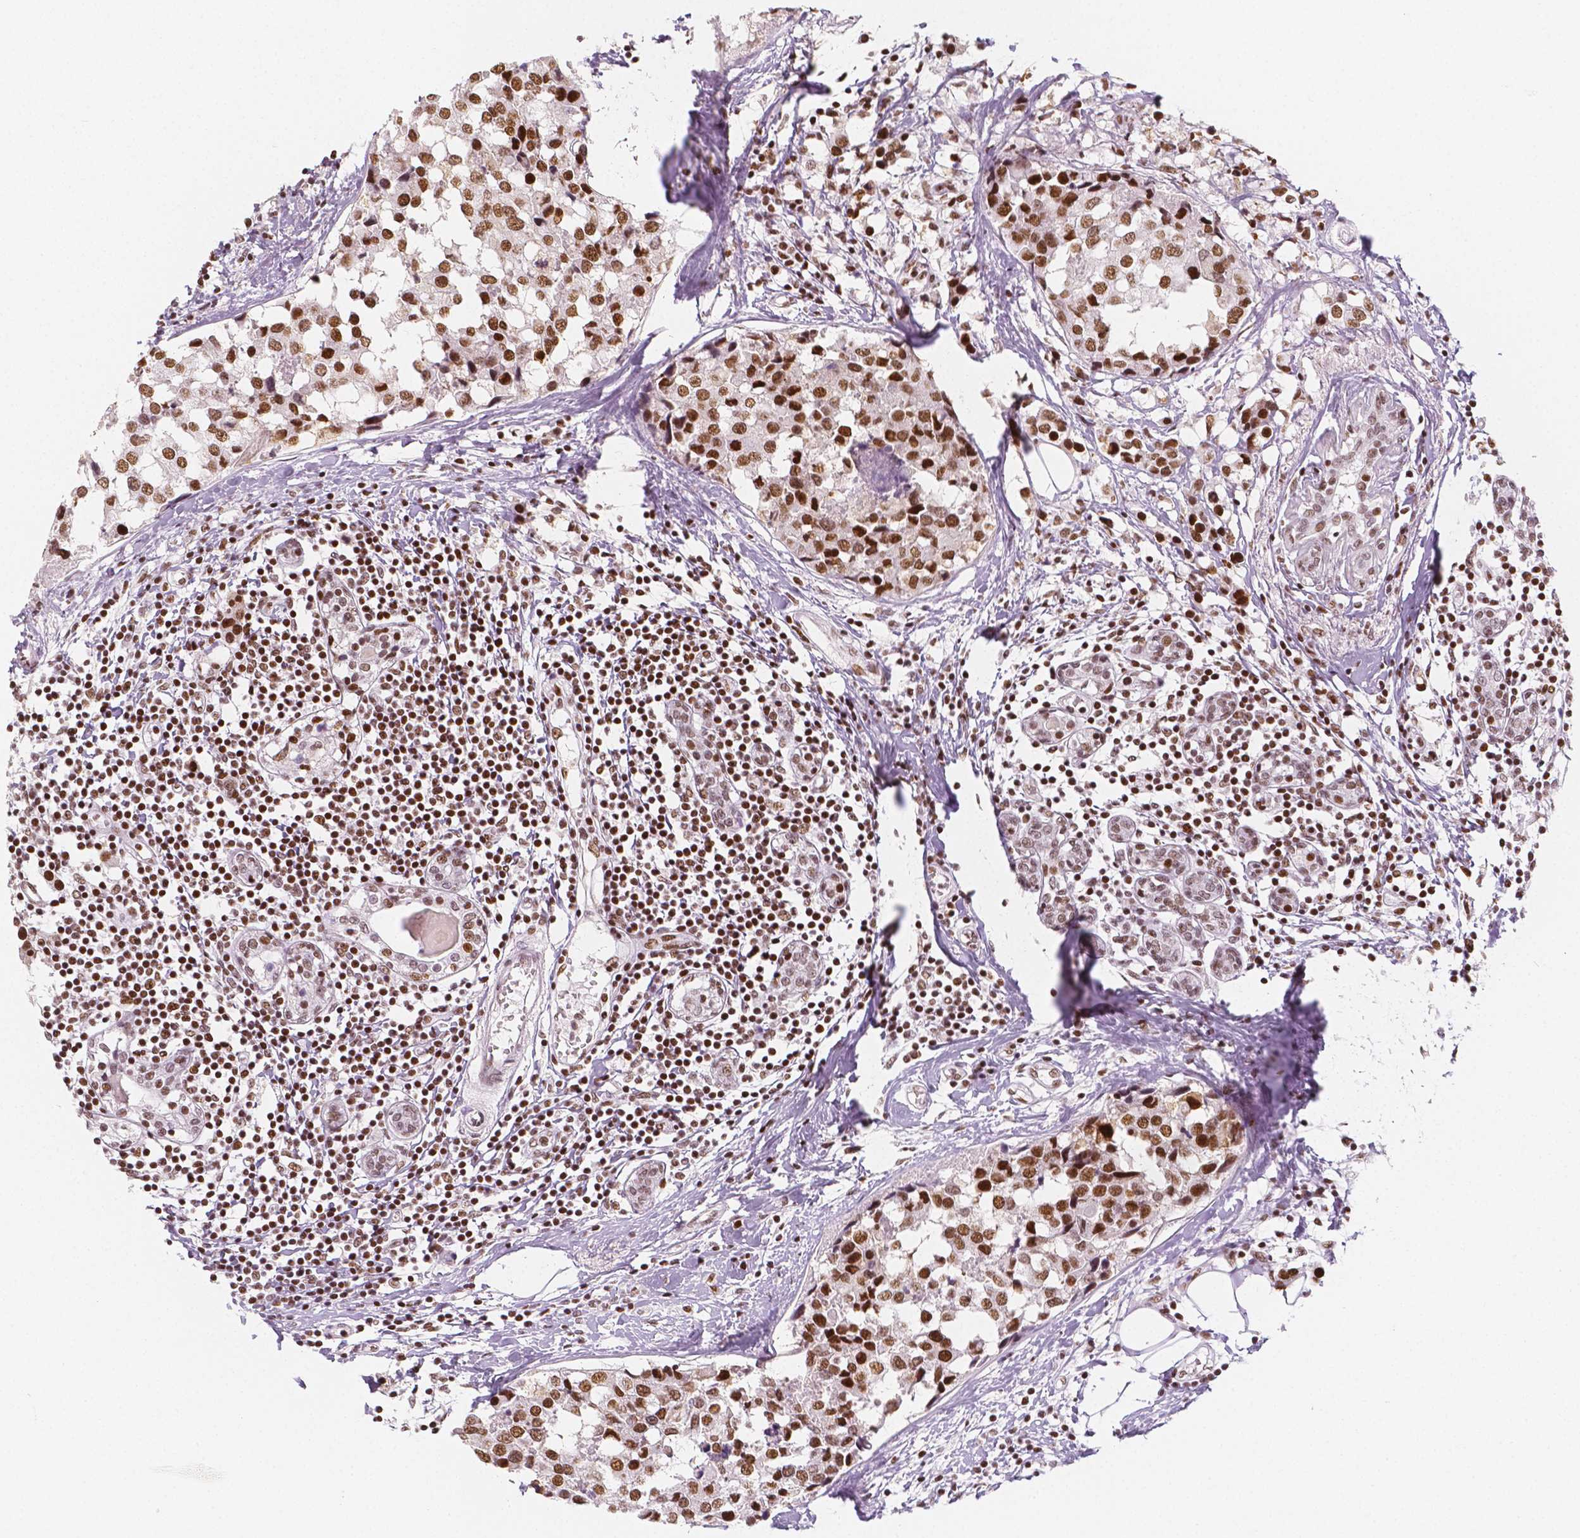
{"staining": {"intensity": "strong", "quantity": ">75%", "location": "nuclear"}, "tissue": "breast cancer", "cell_type": "Tumor cells", "image_type": "cancer", "snomed": [{"axis": "morphology", "description": "Lobular carcinoma"}, {"axis": "topography", "description": "Breast"}], "caption": "DAB (3,3'-diaminobenzidine) immunohistochemical staining of breast cancer displays strong nuclear protein positivity in about >75% of tumor cells.", "gene": "HDAC1", "patient": {"sex": "female", "age": 59}}